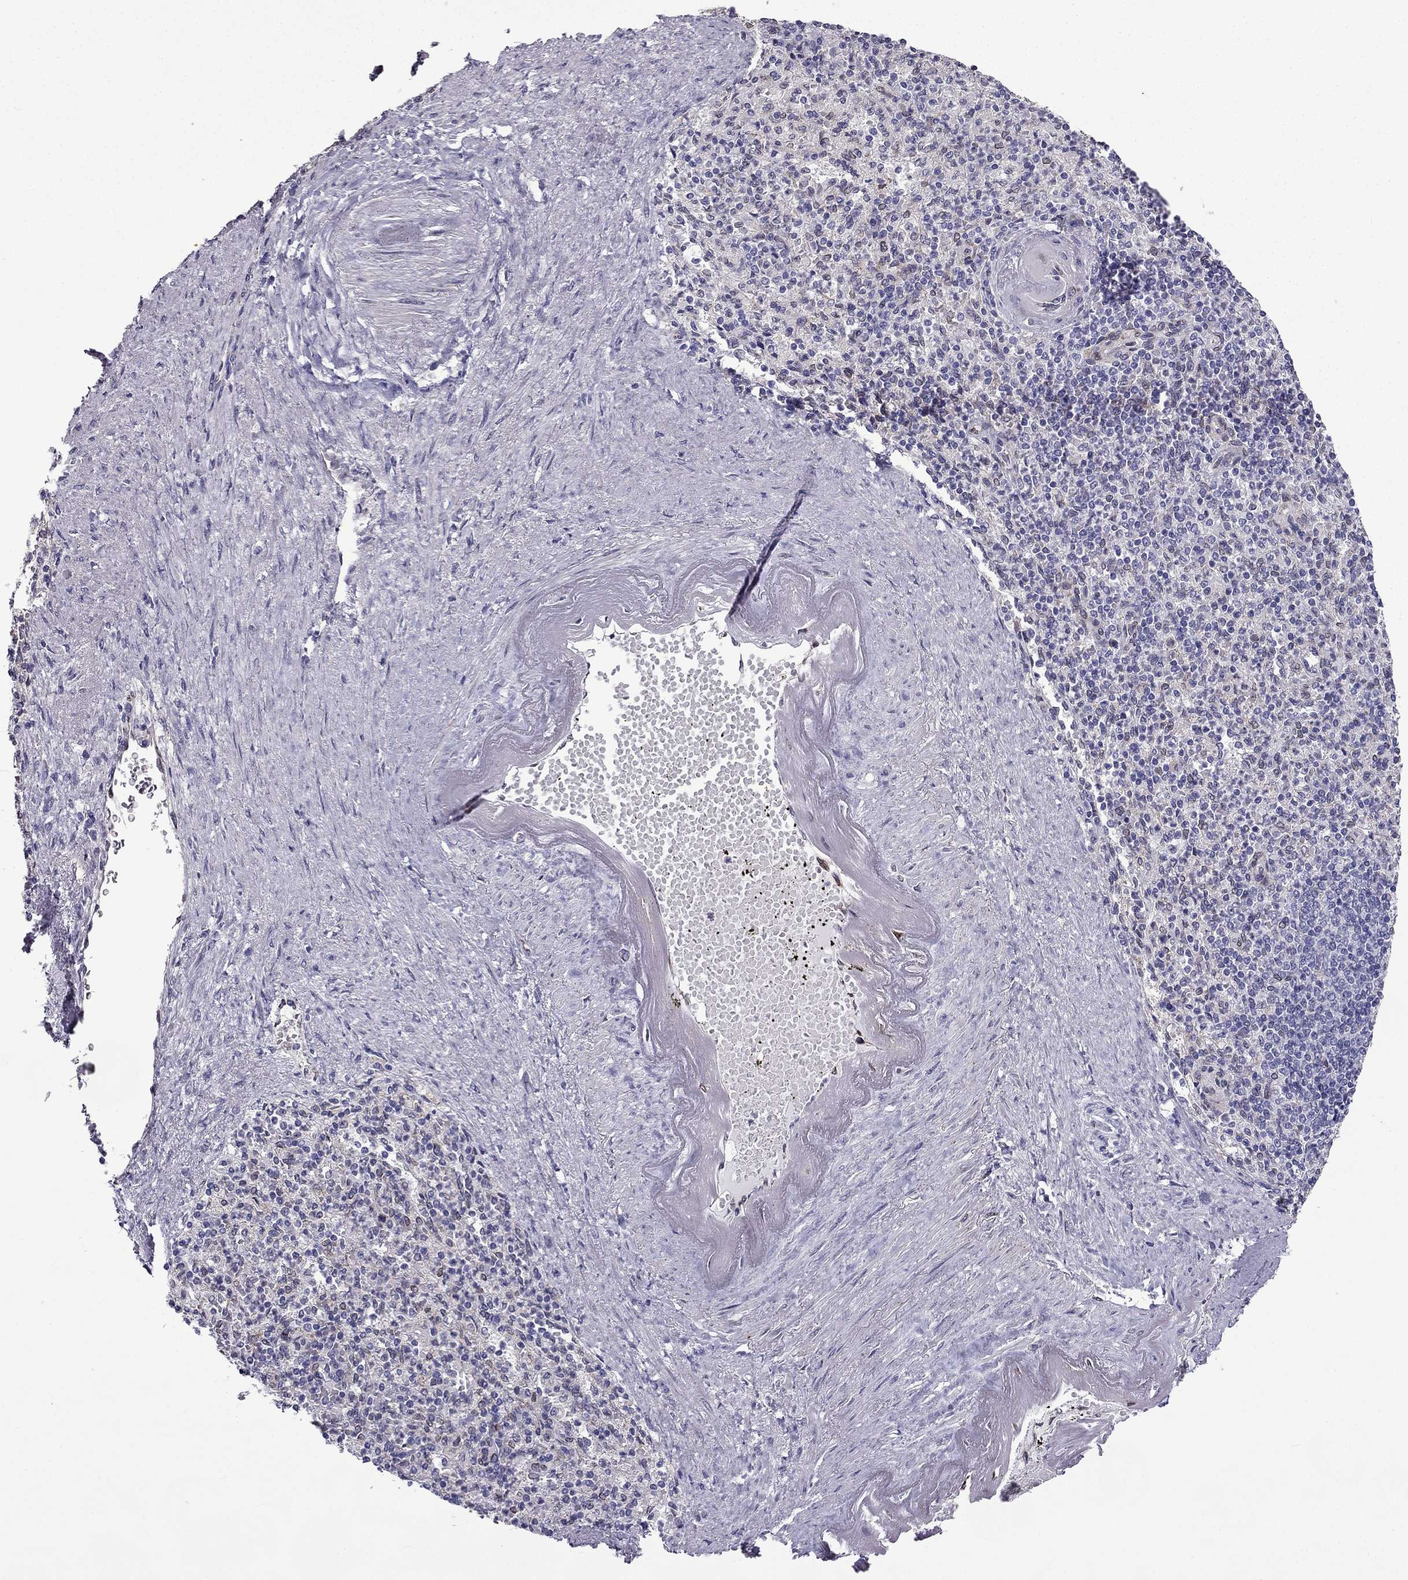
{"staining": {"intensity": "negative", "quantity": "none", "location": "none"}, "tissue": "spleen", "cell_type": "Cells in red pulp", "image_type": "normal", "snomed": [{"axis": "morphology", "description": "Normal tissue, NOS"}, {"axis": "topography", "description": "Spleen"}], "caption": "The histopathology image demonstrates no significant expression in cells in red pulp of spleen. (Immunohistochemistry, brightfield microscopy, high magnification).", "gene": "IKBIP", "patient": {"sex": "female", "age": 74}}